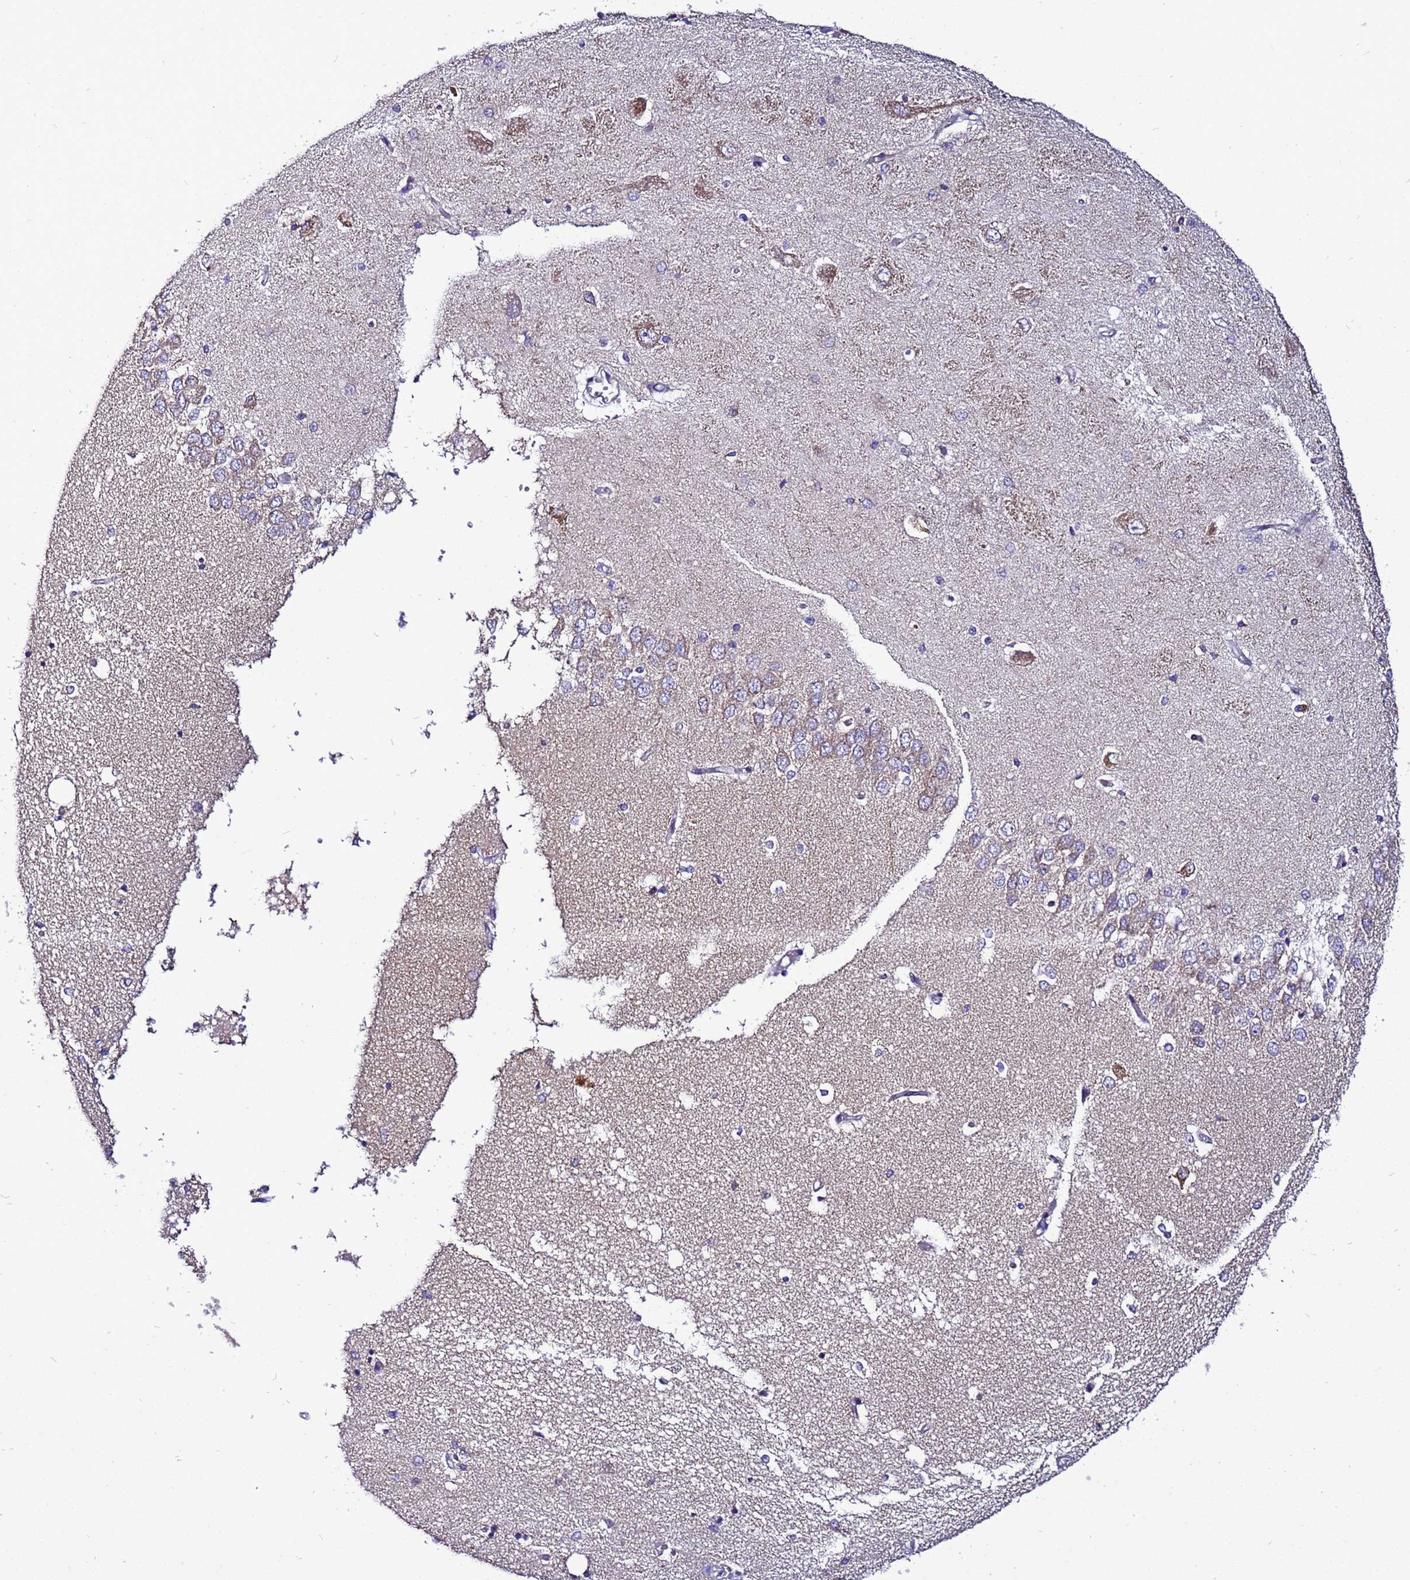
{"staining": {"intensity": "negative", "quantity": "none", "location": "none"}, "tissue": "hippocampus", "cell_type": "Glial cells", "image_type": "normal", "snomed": [{"axis": "morphology", "description": "Normal tissue, NOS"}, {"axis": "topography", "description": "Hippocampus"}], "caption": "Immunohistochemistry of benign hippocampus demonstrates no expression in glial cells. (Stains: DAB IHC with hematoxylin counter stain, Microscopy: brightfield microscopy at high magnification).", "gene": "HIGD2A", "patient": {"sex": "male", "age": 45}}